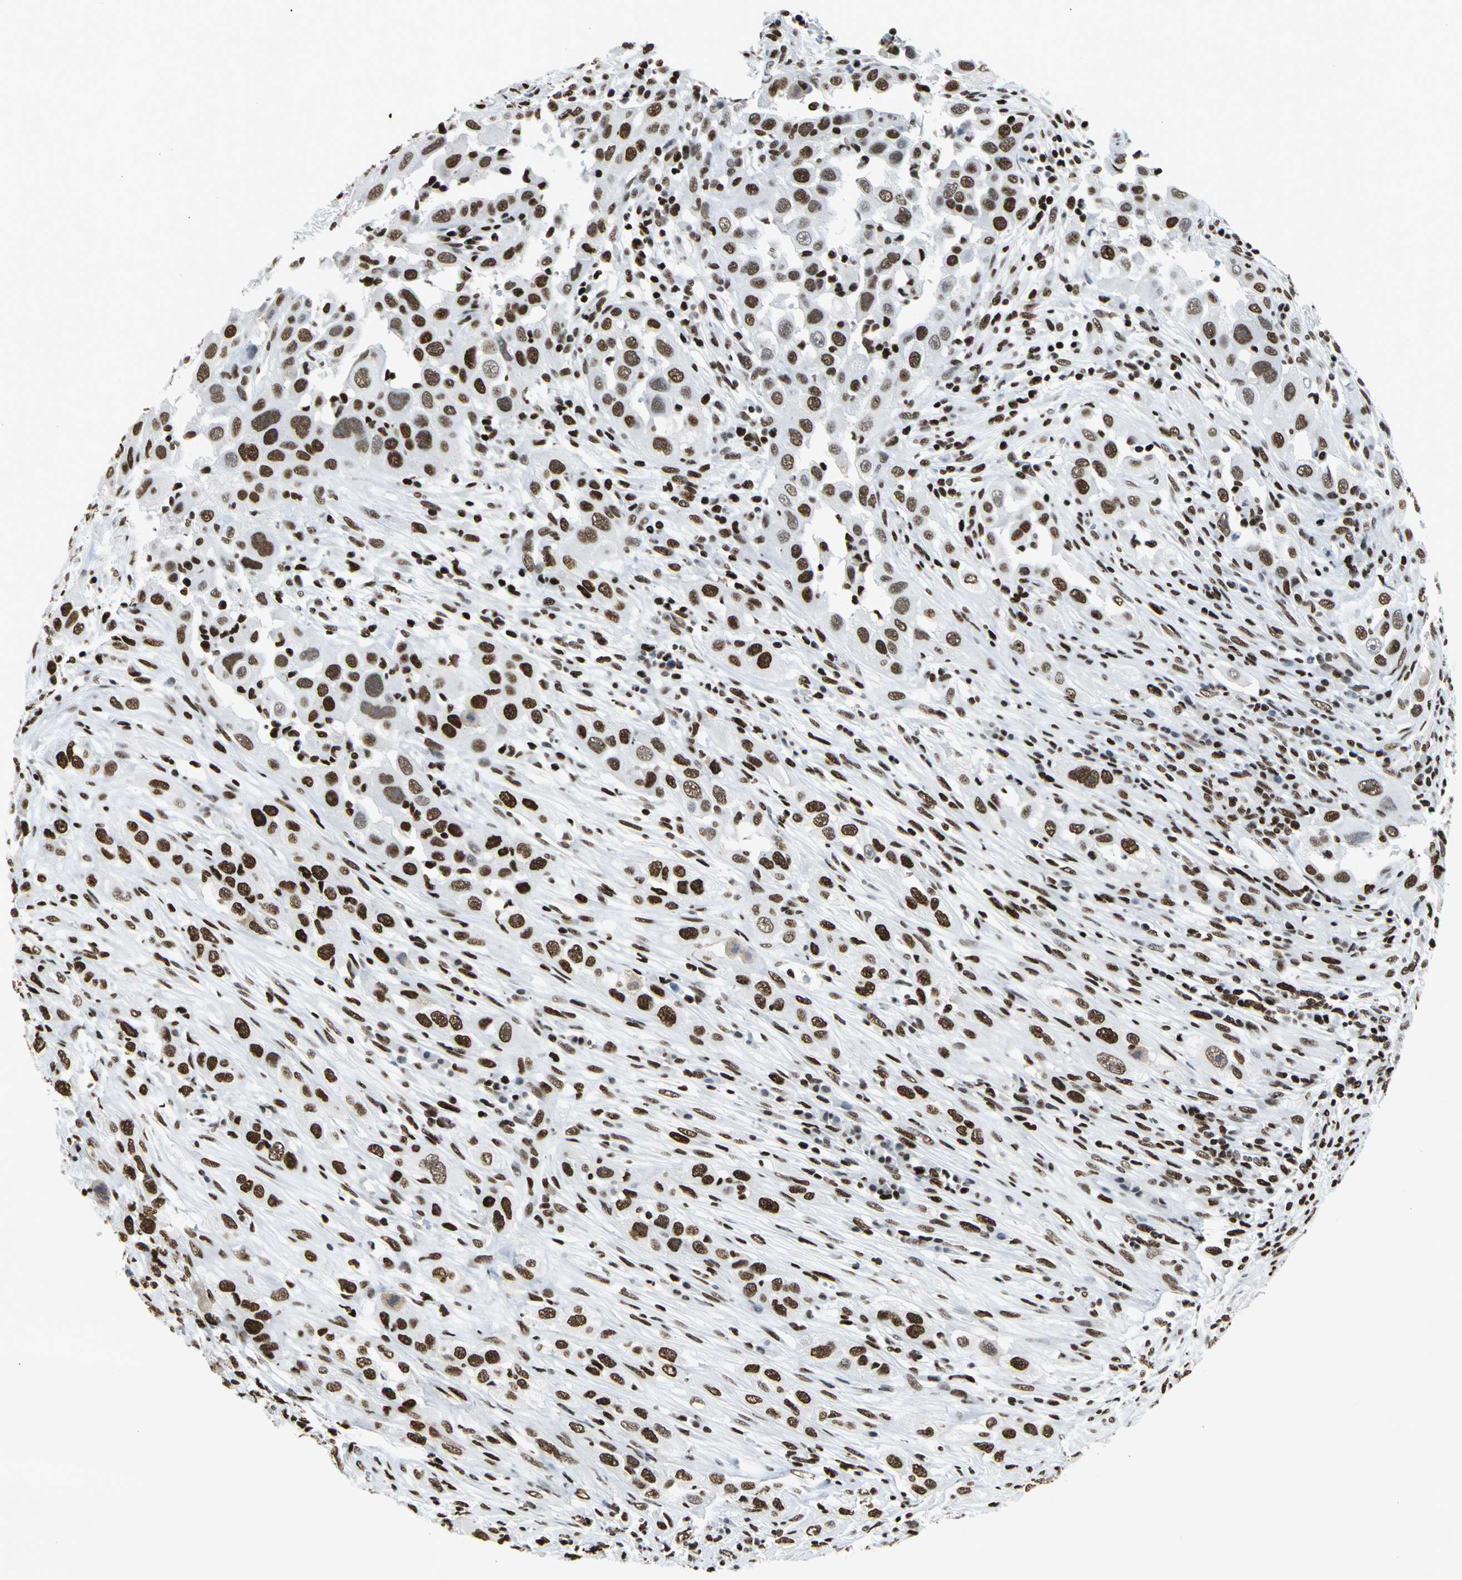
{"staining": {"intensity": "strong", "quantity": ">75%", "location": "nuclear"}, "tissue": "head and neck cancer", "cell_type": "Tumor cells", "image_type": "cancer", "snomed": [{"axis": "morphology", "description": "Carcinoma, NOS"}, {"axis": "topography", "description": "Head-Neck"}], "caption": "IHC (DAB (3,3'-diaminobenzidine)) staining of head and neck cancer (carcinoma) displays strong nuclear protein expression in approximately >75% of tumor cells.", "gene": "HNRNPD", "patient": {"sex": "male", "age": 87}}